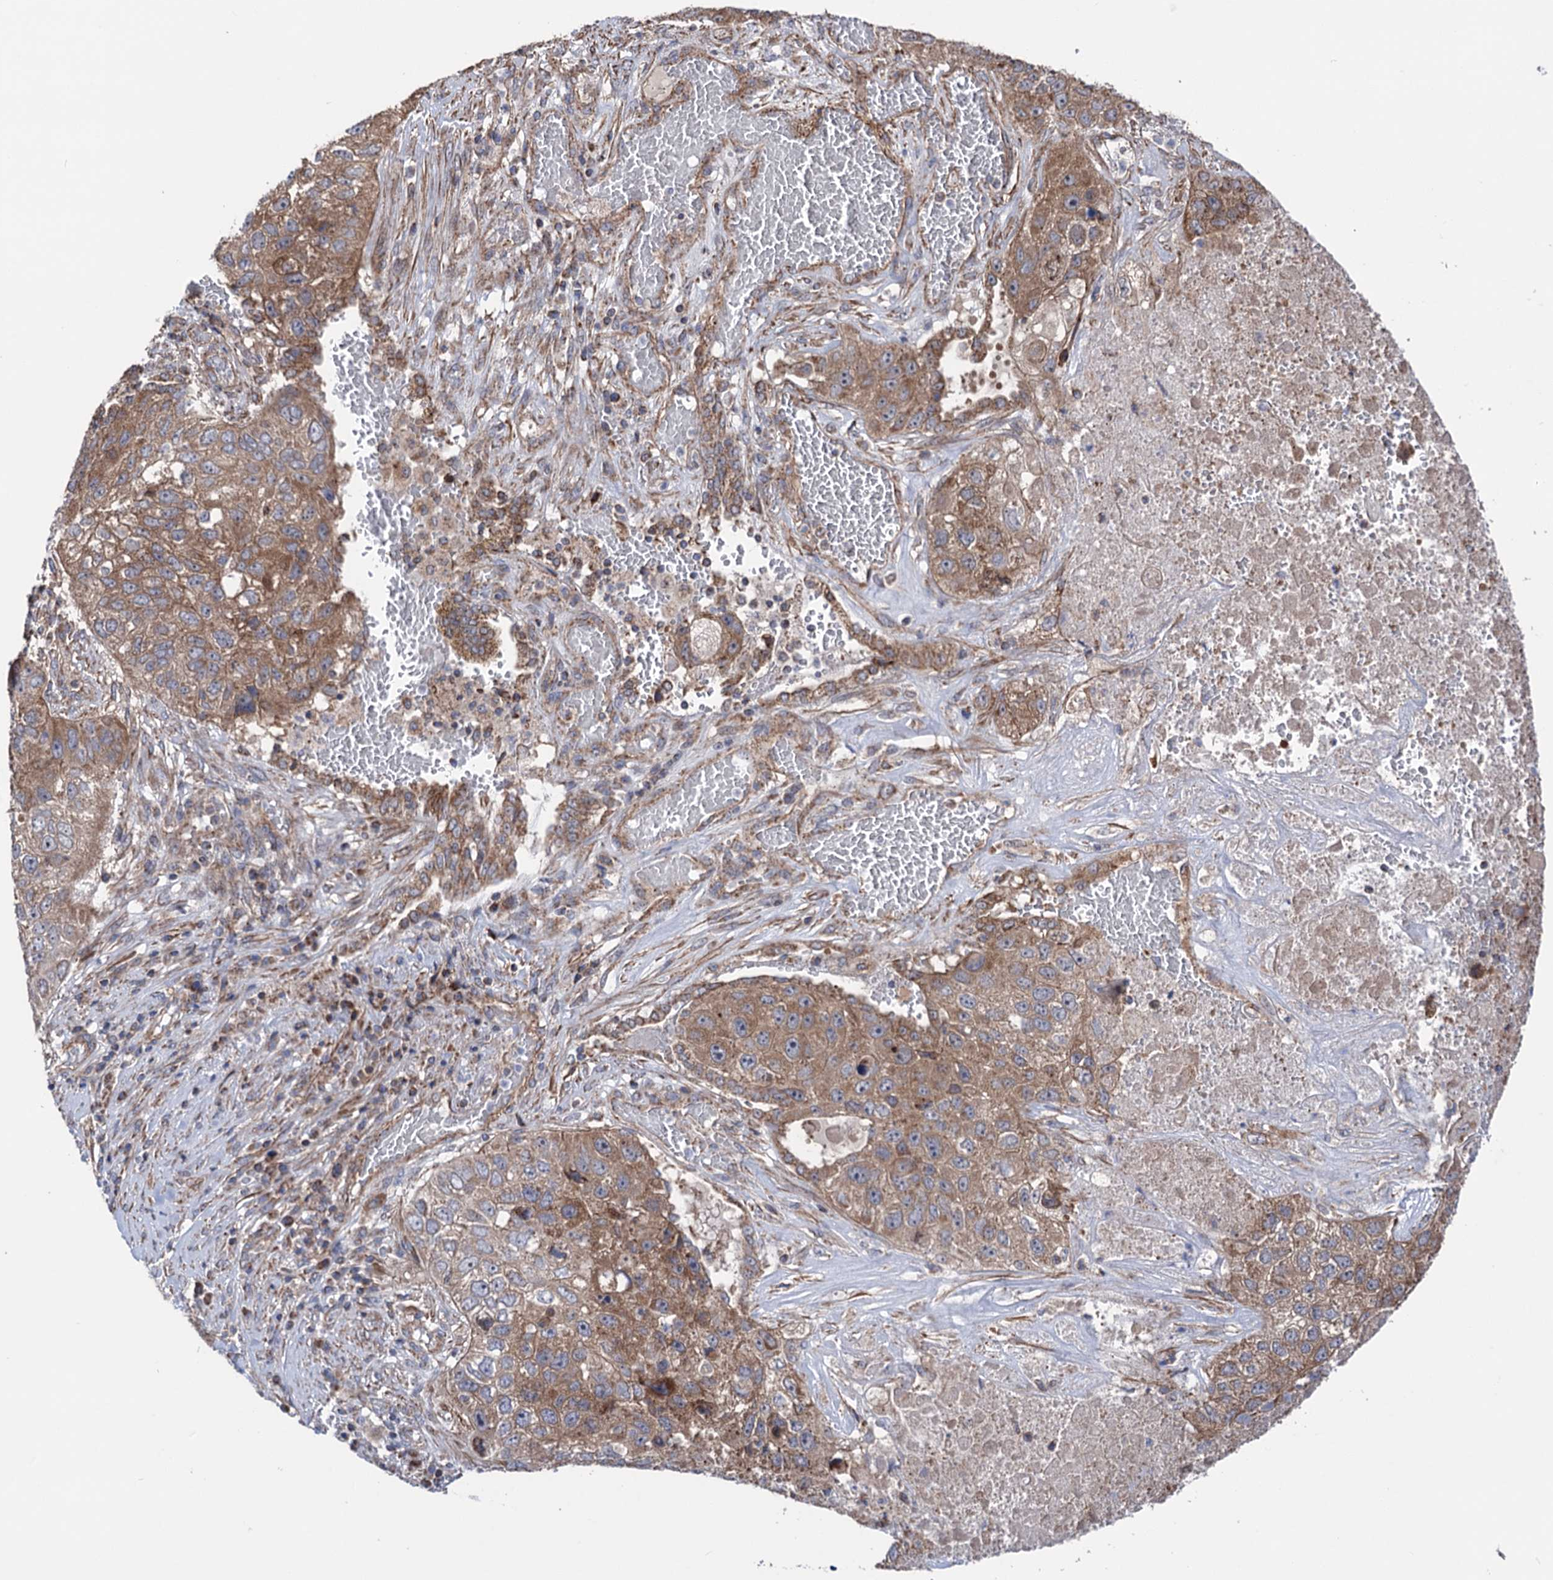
{"staining": {"intensity": "moderate", "quantity": ">75%", "location": "cytoplasmic/membranous"}, "tissue": "lung cancer", "cell_type": "Tumor cells", "image_type": "cancer", "snomed": [{"axis": "morphology", "description": "Squamous cell carcinoma, NOS"}, {"axis": "topography", "description": "Lung"}], "caption": "Lung cancer (squamous cell carcinoma) stained for a protein exhibits moderate cytoplasmic/membranous positivity in tumor cells.", "gene": "SUCLA2", "patient": {"sex": "male", "age": 61}}